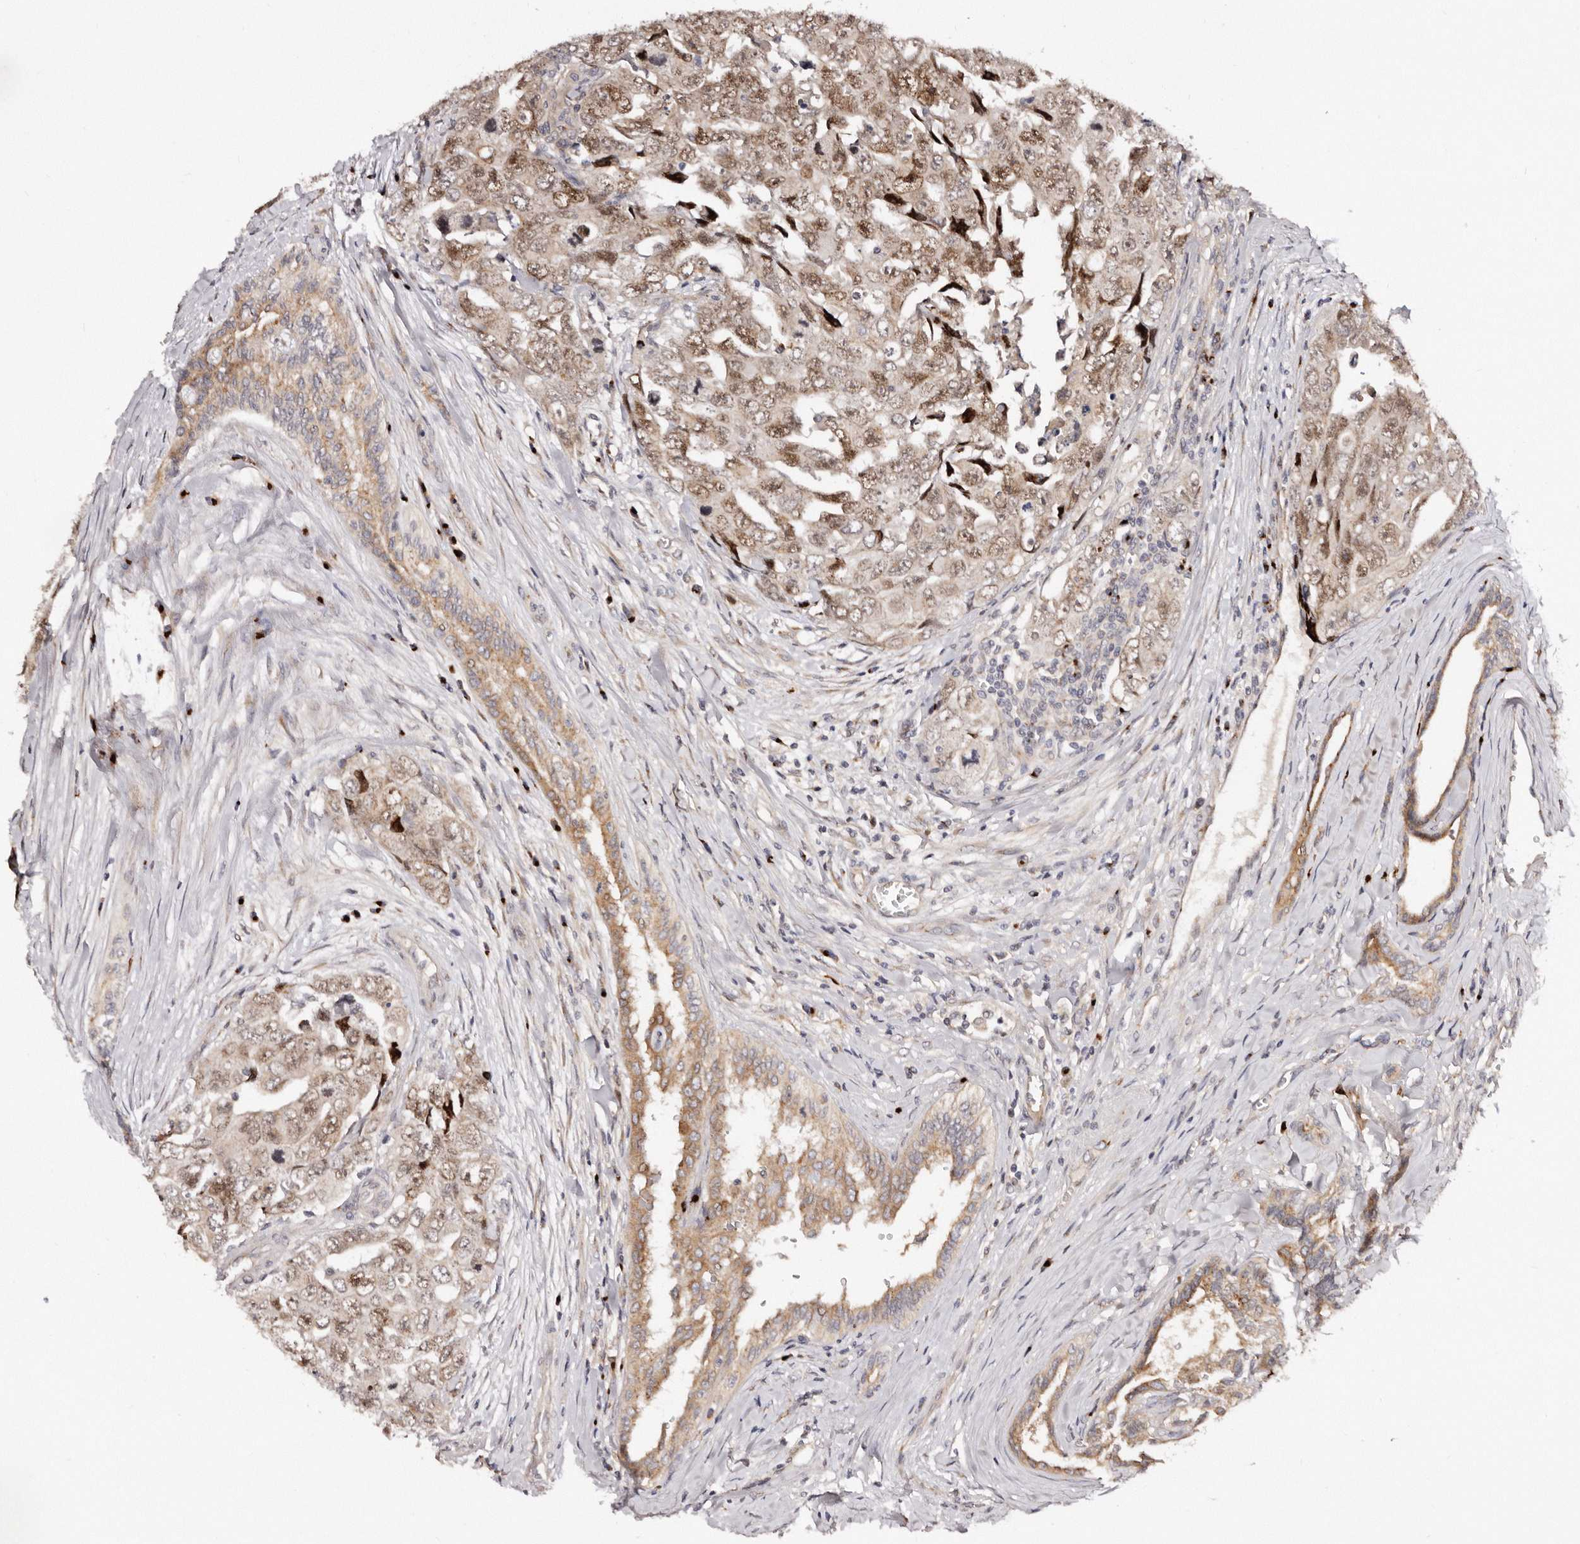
{"staining": {"intensity": "moderate", "quantity": ">75%", "location": "cytoplasmic/membranous,nuclear"}, "tissue": "testis cancer", "cell_type": "Tumor cells", "image_type": "cancer", "snomed": [{"axis": "morphology", "description": "Carcinoma, Embryonal, NOS"}, {"axis": "topography", "description": "Testis"}], "caption": "Immunohistochemical staining of human testis embryonal carcinoma displays moderate cytoplasmic/membranous and nuclear protein expression in approximately >75% of tumor cells. (DAB (3,3'-diaminobenzidine) IHC with brightfield microscopy, high magnification).", "gene": "DACT2", "patient": {"sex": "male", "age": 28}}